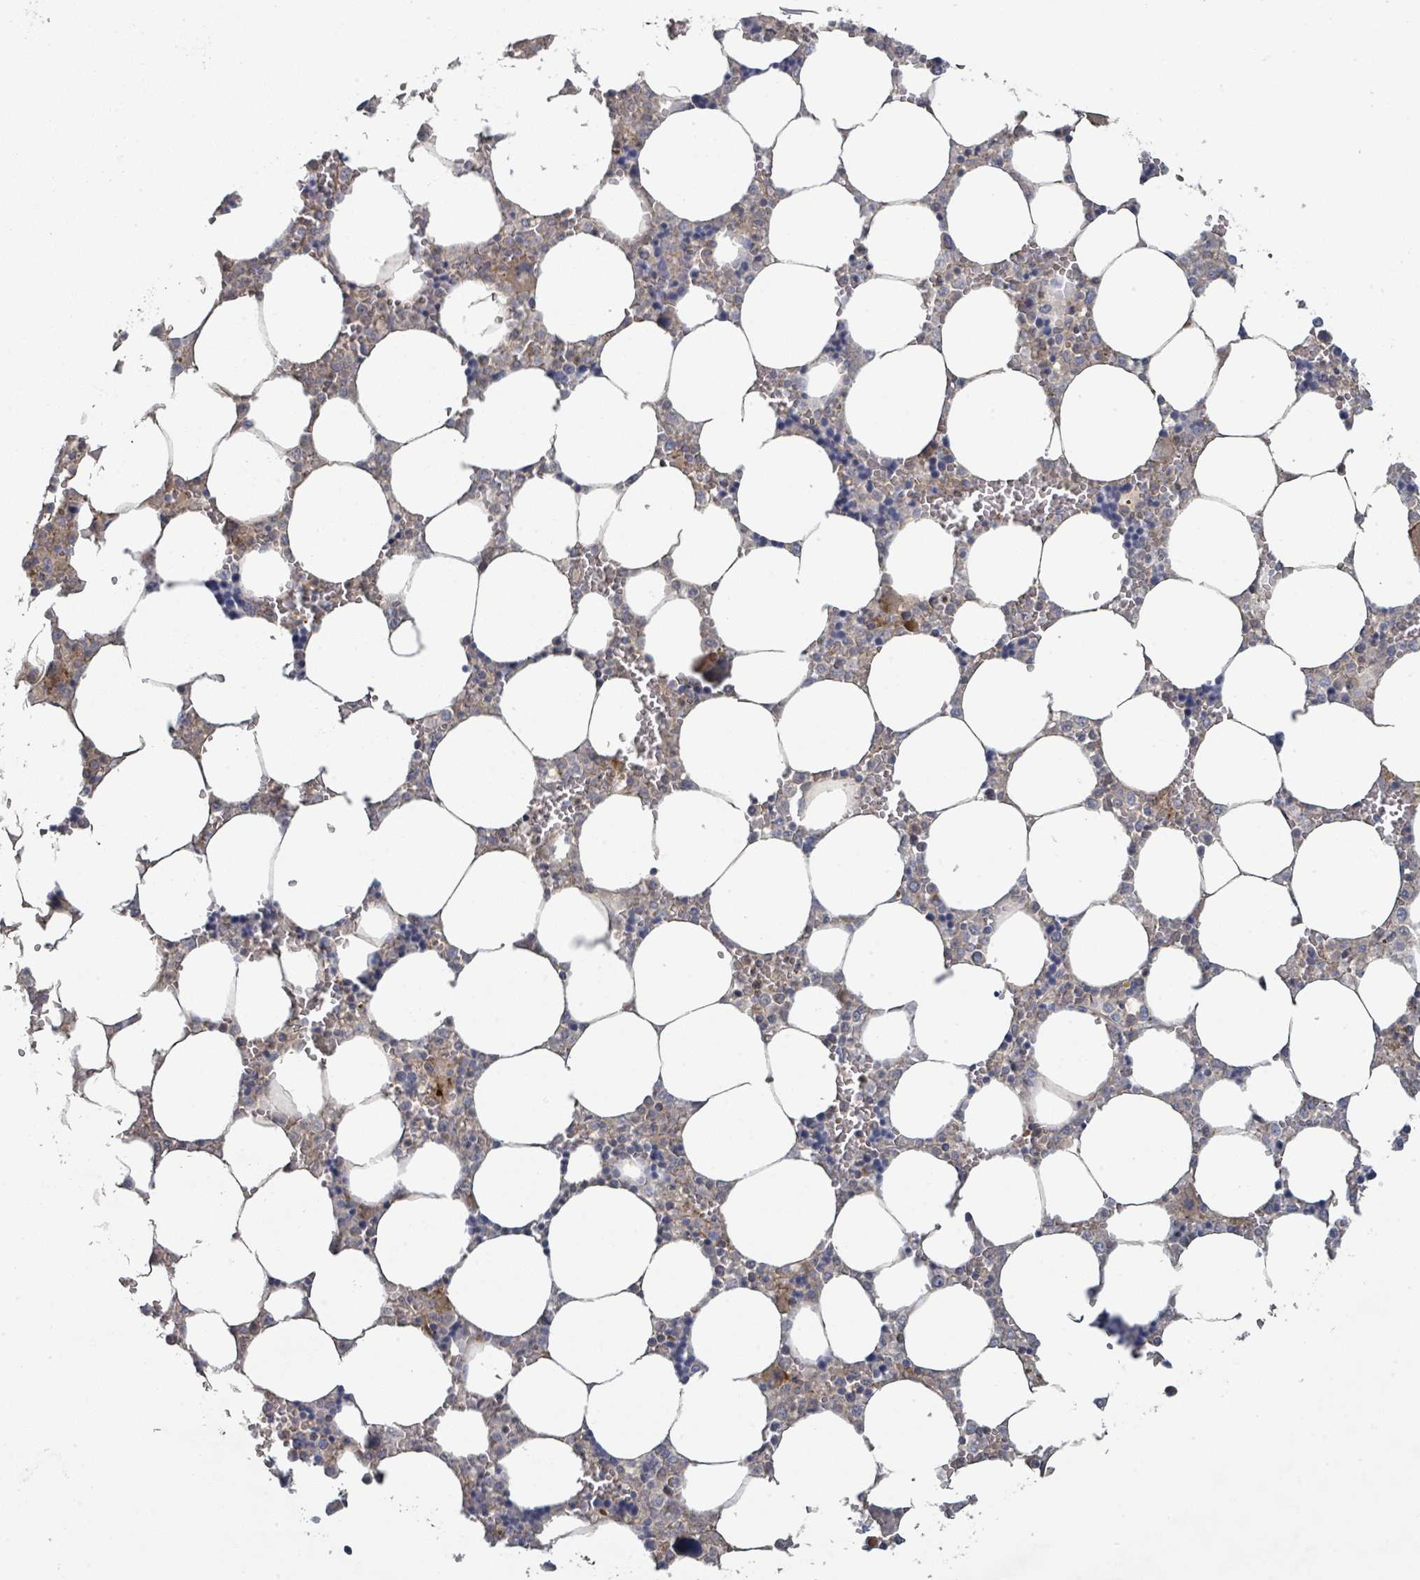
{"staining": {"intensity": "moderate", "quantity": "<25%", "location": "cytoplasmic/membranous"}, "tissue": "bone marrow", "cell_type": "Hematopoietic cells", "image_type": "normal", "snomed": [{"axis": "morphology", "description": "Normal tissue, NOS"}, {"axis": "topography", "description": "Bone marrow"}], "caption": "This micrograph demonstrates normal bone marrow stained with immunohistochemistry to label a protein in brown. The cytoplasmic/membranous of hematopoietic cells show moderate positivity for the protein. Nuclei are counter-stained blue.", "gene": "COL5A3", "patient": {"sex": "male", "age": 64}}